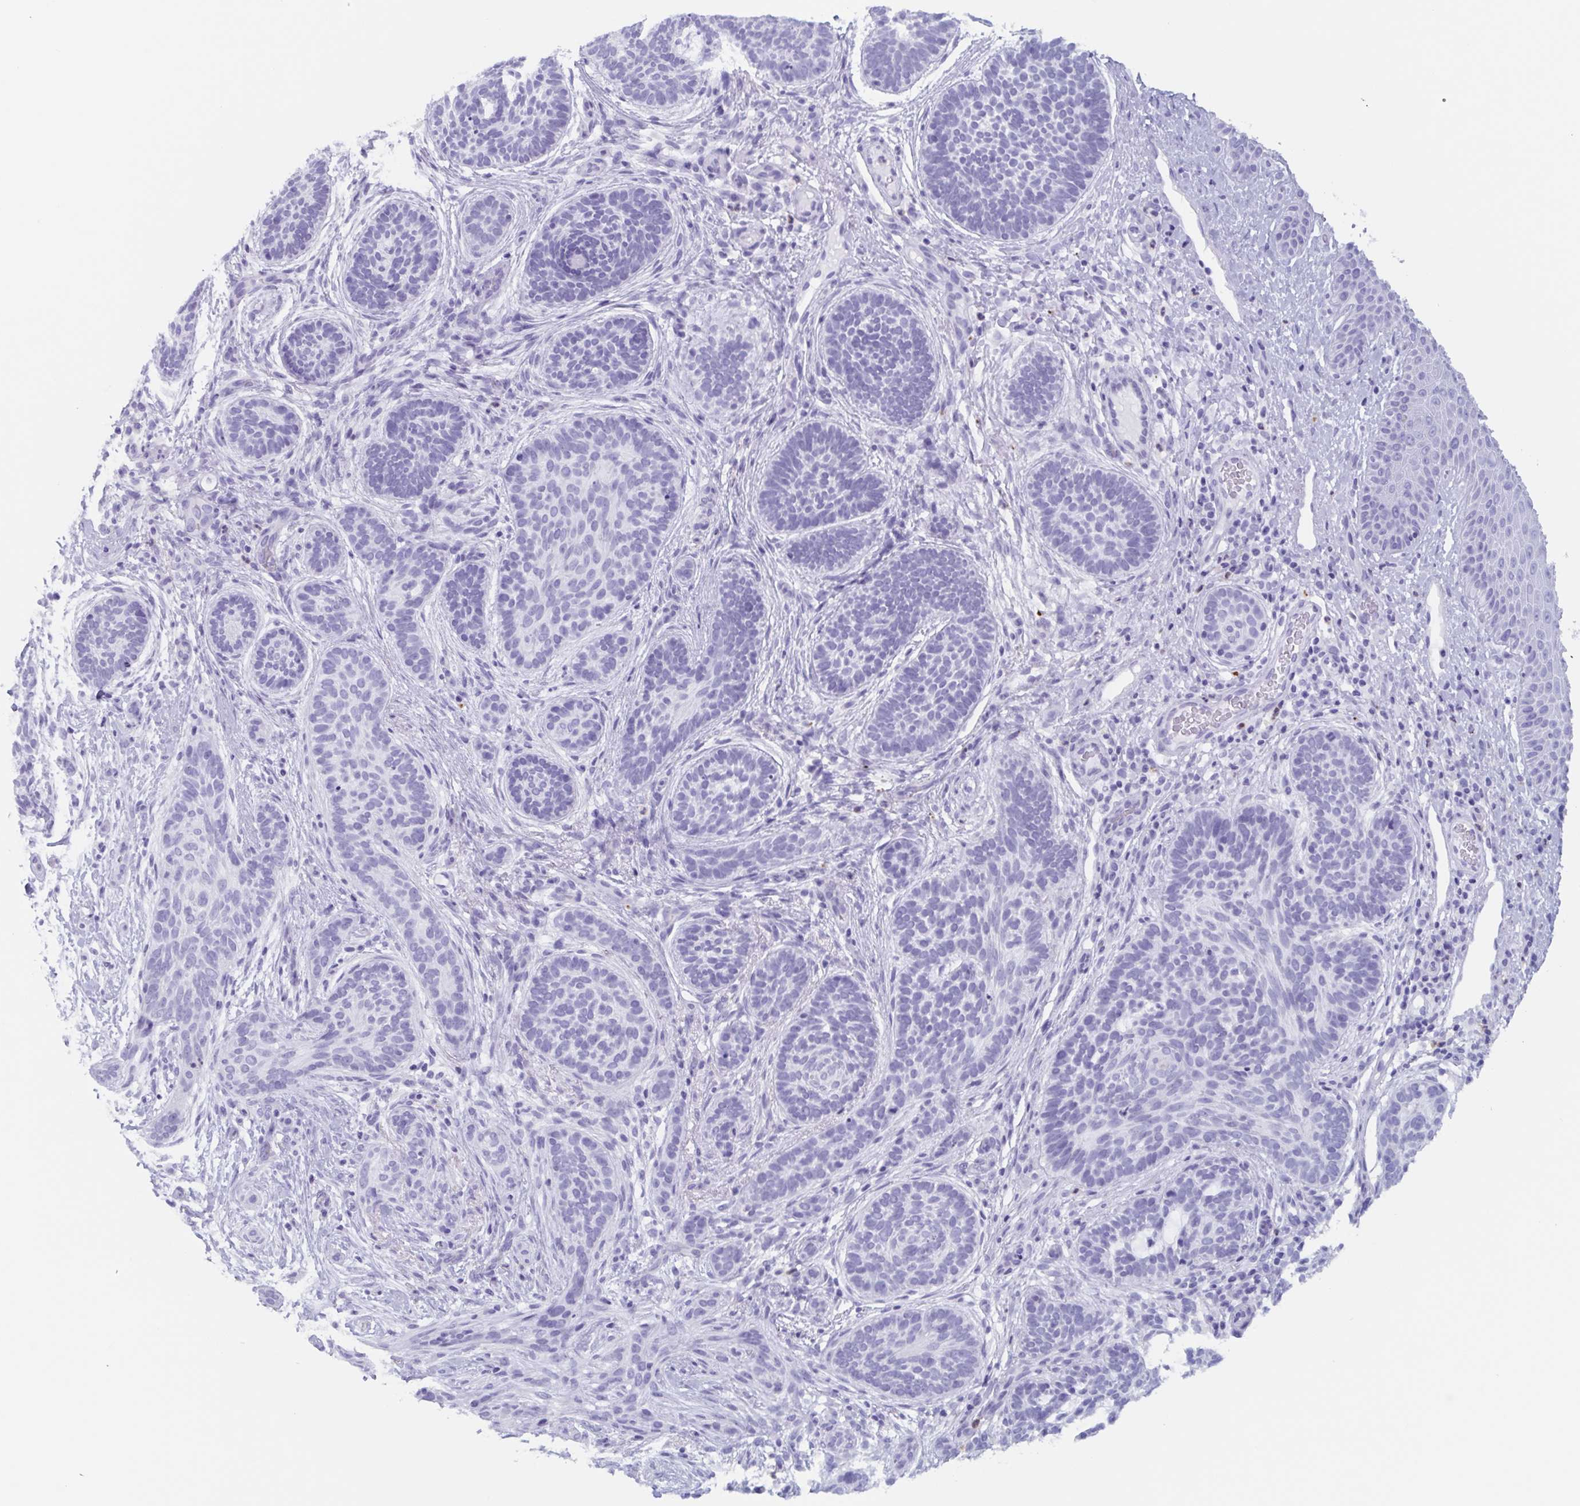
{"staining": {"intensity": "negative", "quantity": "none", "location": "none"}, "tissue": "skin cancer", "cell_type": "Tumor cells", "image_type": "cancer", "snomed": [{"axis": "morphology", "description": "Basal cell carcinoma"}, {"axis": "topography", "description": "Skin"}], "caption": "This is a photomicrograph of IHC staining of basal cell carcinoma (skin), which shows no staining in tumor cells.", "gene": "BPI", "patient": {"sex": "male", "age": 63}}